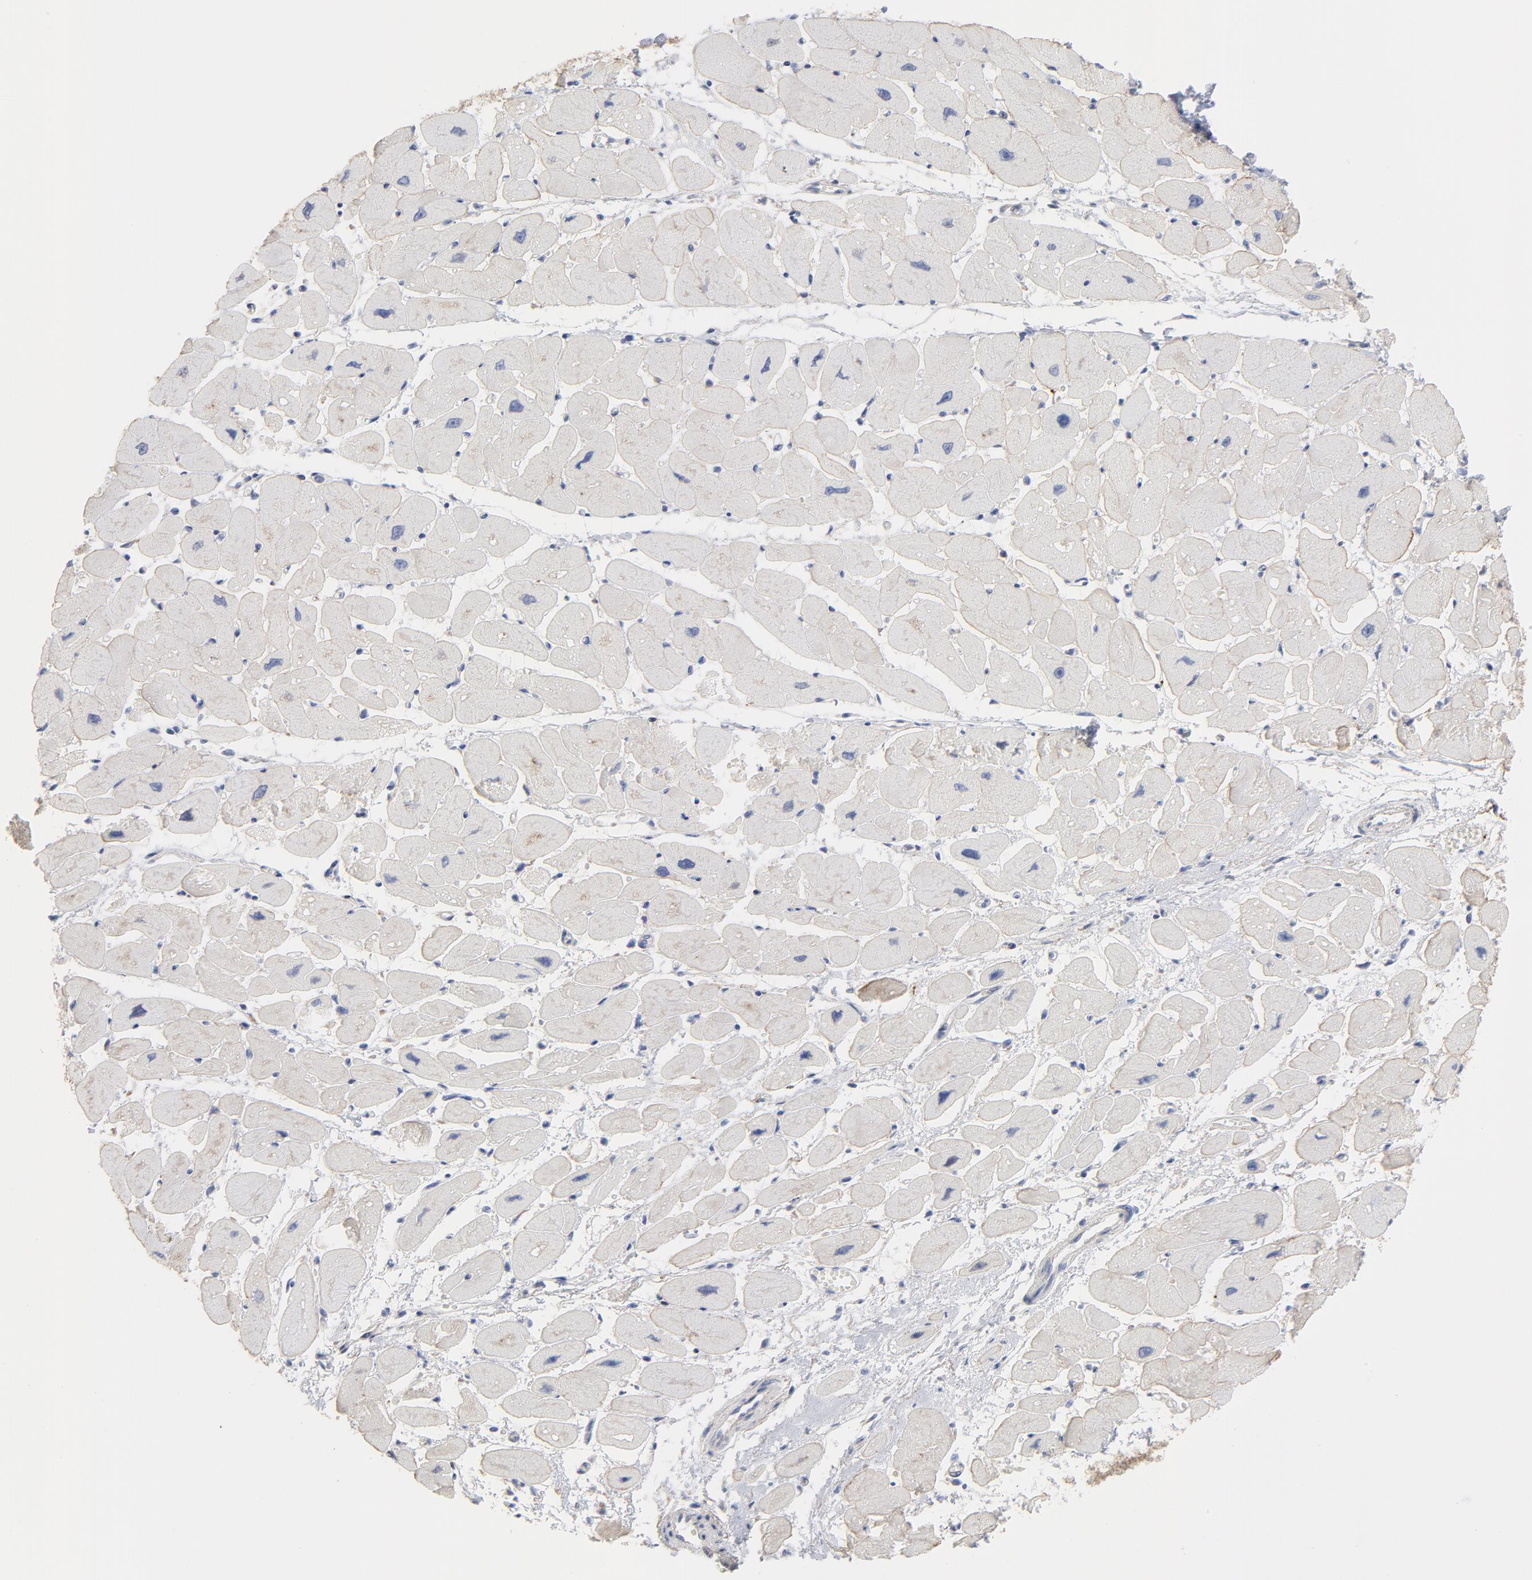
{"staining": {"intensity": "weak", "quantity": "<25%", "location": "cytoplasmic/membranous"}, "tissue": "heart muscle", "cell_type": "Cardiomyocytes", "image_type": "normal", "snomed": [{"axis": "morphology", "description": "Normal tissue, NOS"}, {"axis": "topography", "description": "Heart"}], "caption": "High power microscopy micrograph of an immunohistochemistry (IHC) histopathology image of normal heart muscle, revealing no significant staining in cardiomyocytes. (DAB (3,3'-diaminobenzidine) immunohistochemistry (IHC) with hematoxylin counter stain).", "gene": "CPE", "patient": {"sex": "female", "age": 54}}